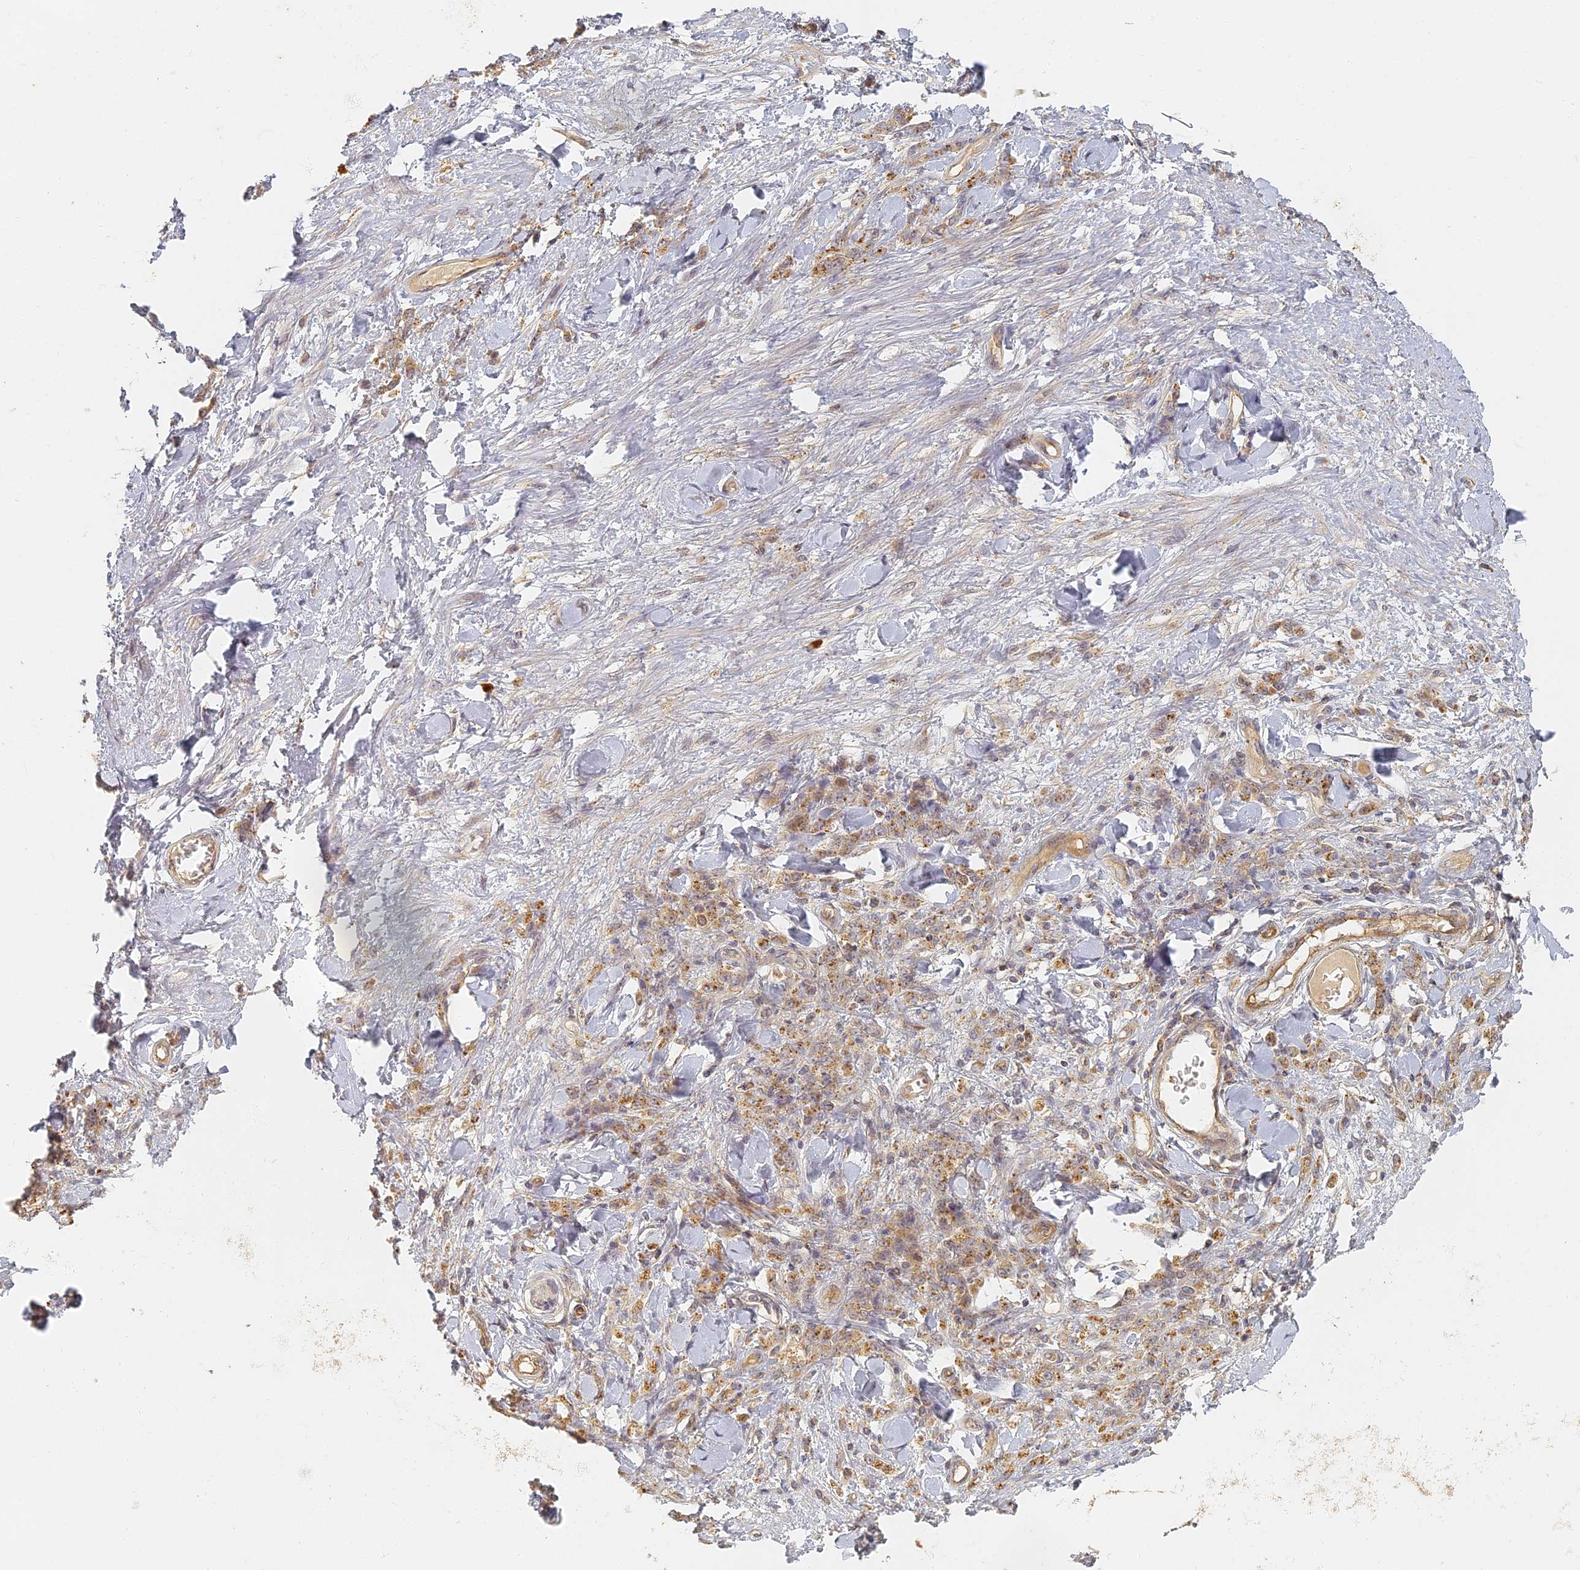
{"staining": {"intensity": "moderate", "quantity": ">75%", "location": "cytoplasmic/membranous"}, "tissue": "stomach cancer", "cell_type": "Tumor cells", "image_type": "cancer", "snomed": [{"axis": "morphology", "description": "Normal tissue, NOS"}, {"axis": "morphology", "description": "Adenocarcinoma, NOS"}, {"axis": "topography", "description": "Stomach"}], "caption": "Human stomach cancer (adenocarcinoma) stained with a protein marker exhibits moderate staining in tumor cells.", "gene": "INO80D", "patient": {"sex": "male", "age": 82}}